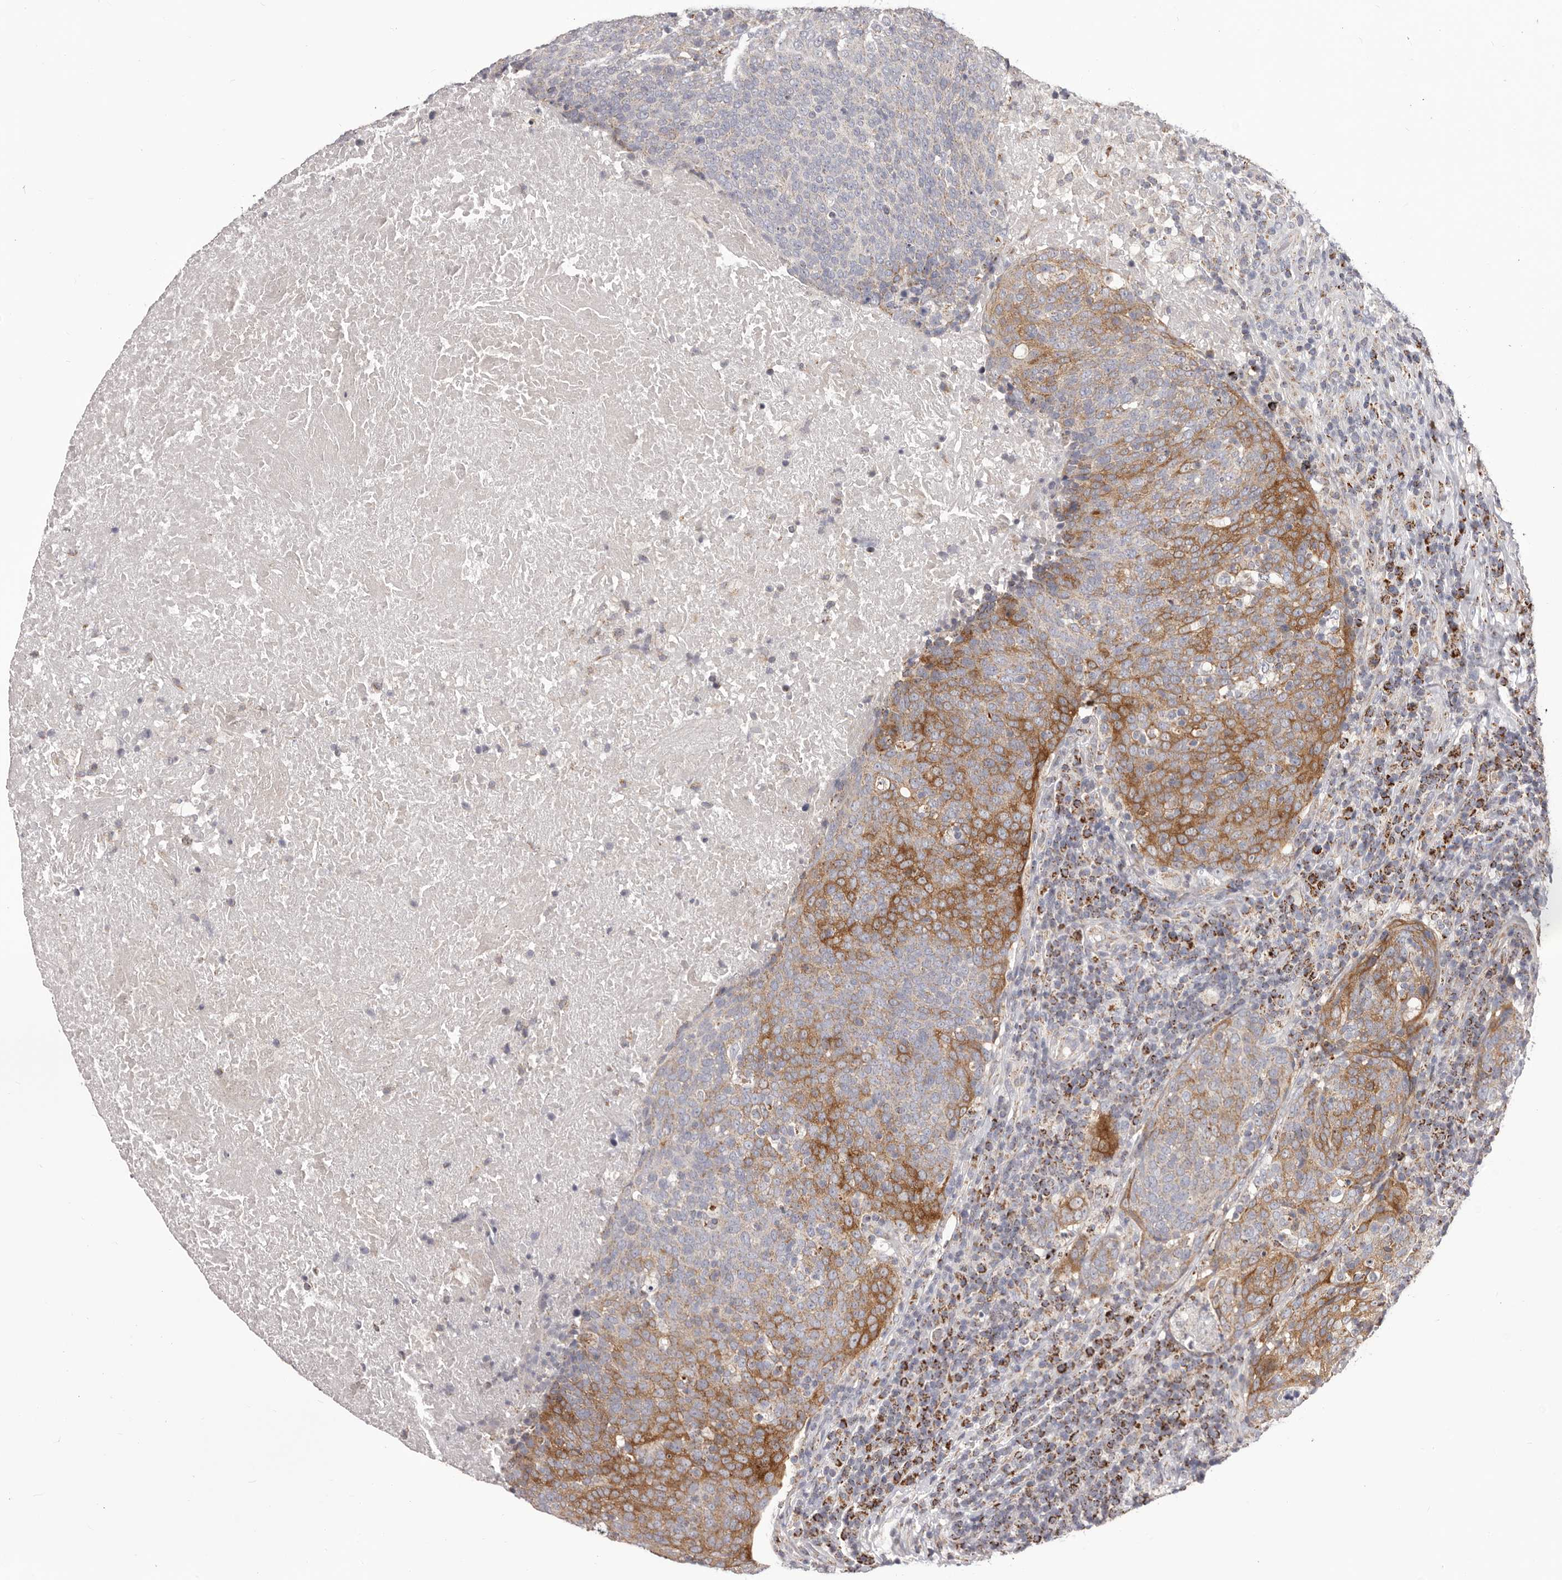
{"staining": {"intensity": "moderate", "quantity": "25%-75%", "location": "cytoplasmic/membranous"}, "tissue": "head and neck cancer", "cell_type": "Tumor cells", "image_type": "cancer", "snomed": [{"axis": "morphology", "description": "Squamous cell carcinoma, NOS"}, {"axis": "morphology", "description": "Squamous cell carcinoma, metastatic, NOS"}, {"axis": "topography", "description": "Lymph node"}, {"axis": "topography", "description": "Head-Neck"}], "caption": "Moderate cytoplasmic/membranous protein positivity is present in approximately 25%-75% of tumor cells in head and neck cancer. (DAB (3,3'-diaminobenzidine) IHC with brightfield microscopy, high magnification).", "gene": "PRMT2", "patient": {"sex": "male", "age": 62}}